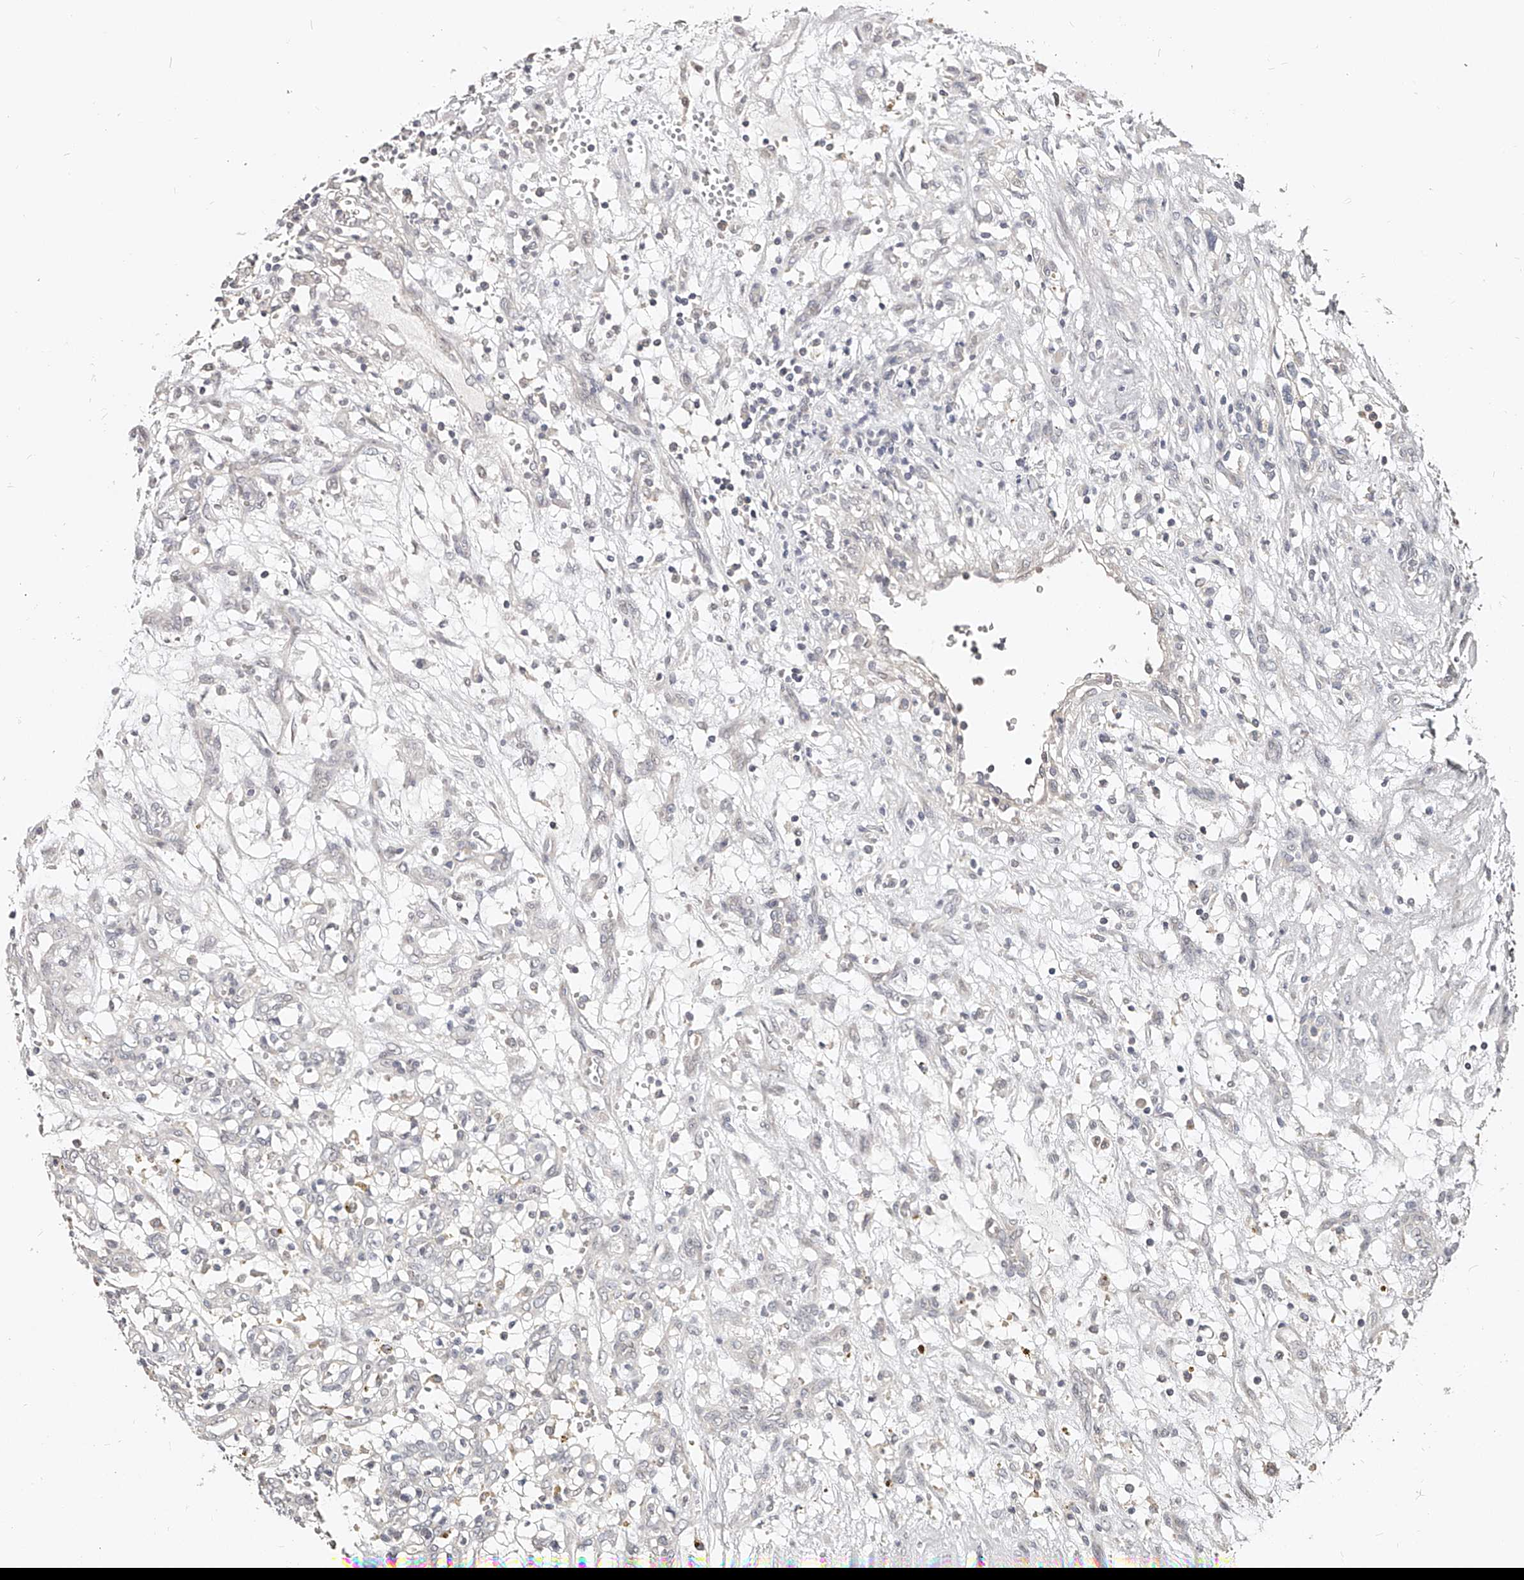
{"staining": {"intensity": "negative", "quantity": "none", "location": "none"}, "tissue": "renal cancer", "cell_type": "Tumor cells", "image_type": "cancer", "snomed": [{"axis": "morphology", "description": "Adenocarcinoma, NOS"}, {"axis": "topography", "description": "Kidney"}], "caption": "Immunohistochemistry image of neoplastic tissue: renal adenocarcinoma stained with DAB (3,3'-diaminobenzidine) demonstrates no significant protein staining in tumor cells. (Stains: DAB IHC with hematoxylin counter stain, Microscopy: brightfield microscopy at high magnification).", "gene": "ZNF789", "patient": {"sex": "female", "age": 57}}